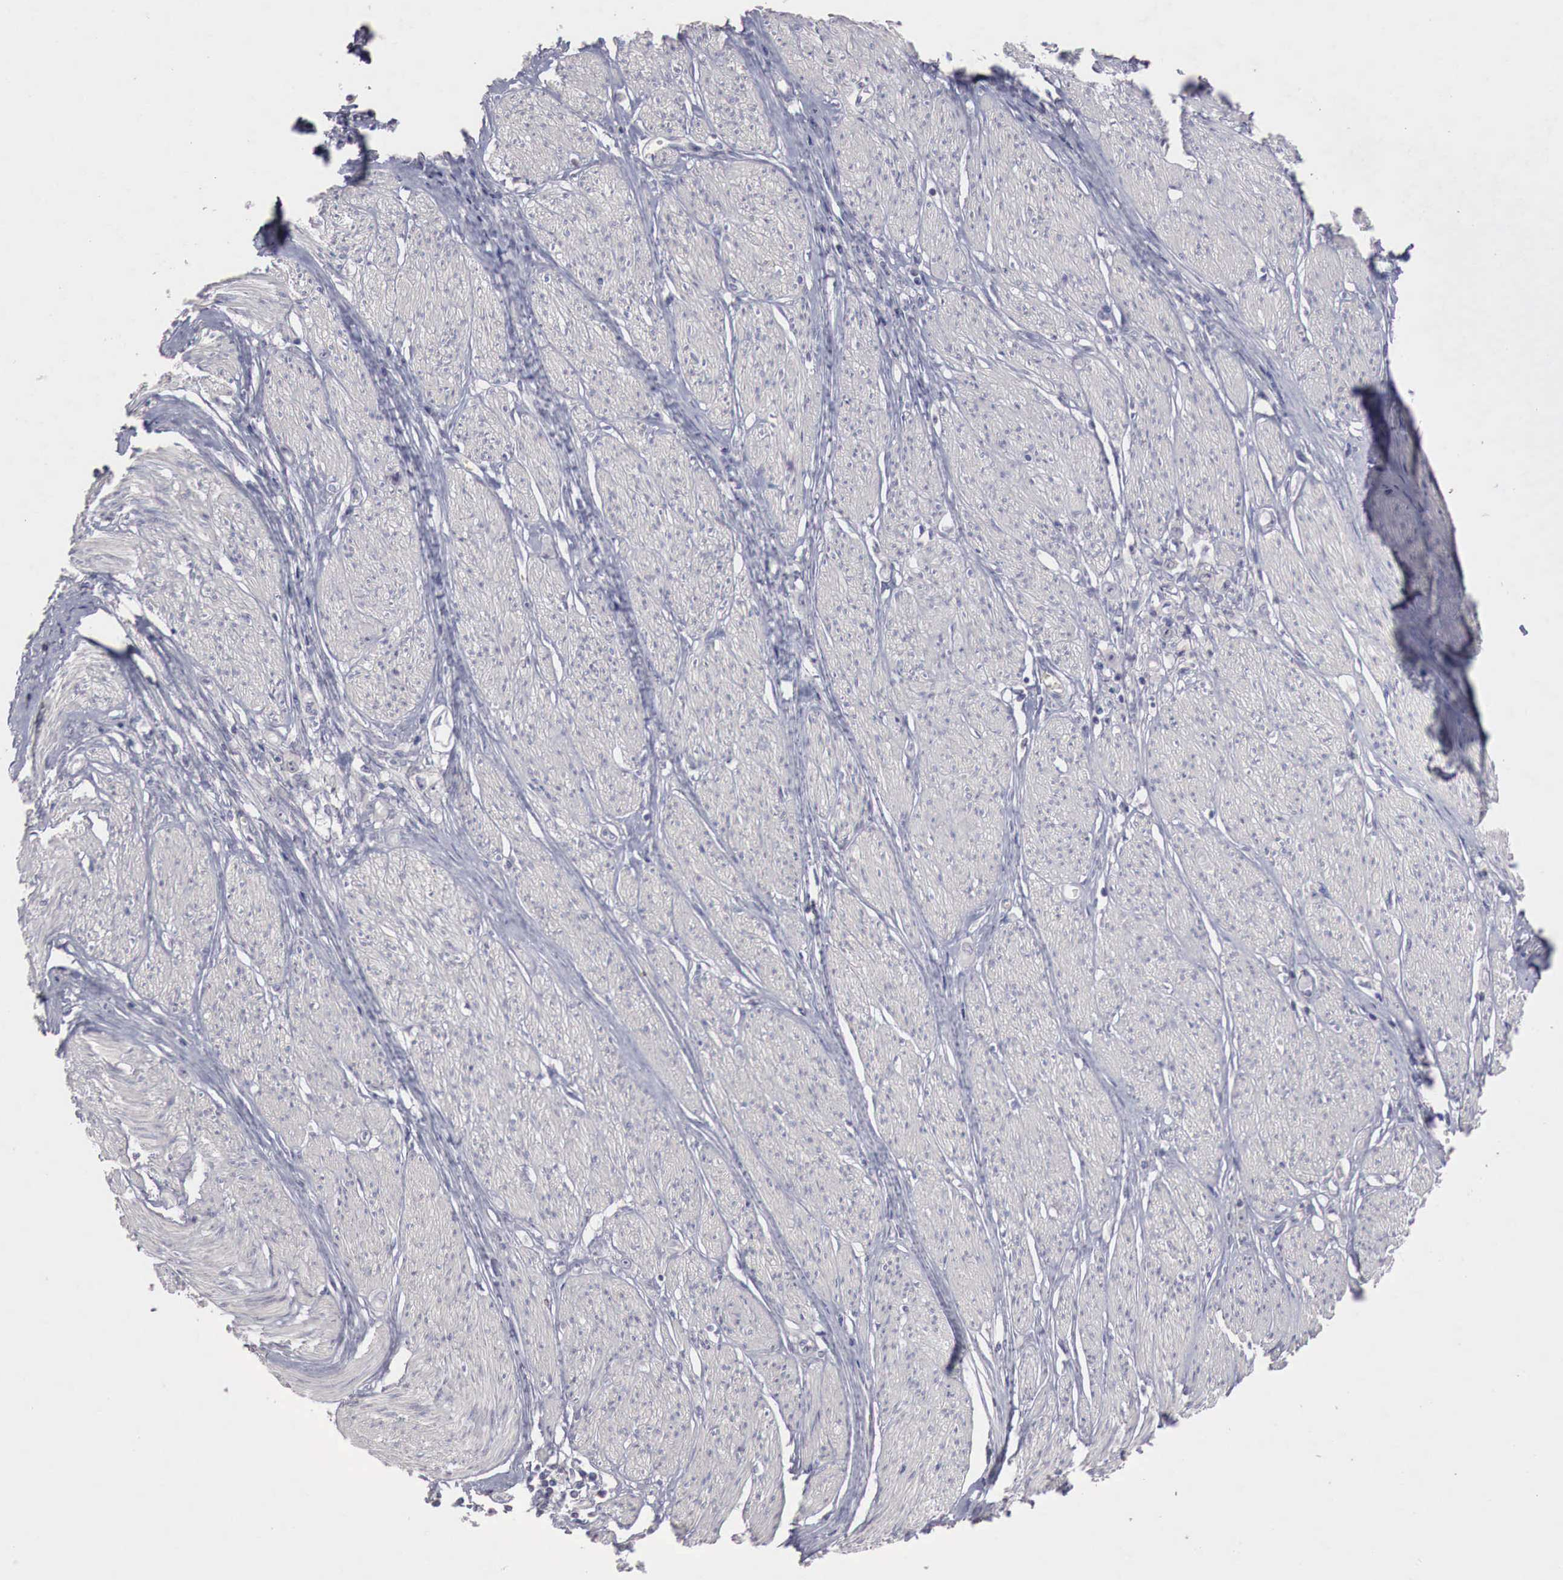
{"staining": {"intensity": "negative", "quantity": "none", "location": "none"}, "tissue": "stomach cancer", "cell_type": "Tumor cells", "image_type": "cancer", "snomed": [{"axis": "morphology", "description": "Adenocarcinoma, NOS"}, {"axis": "topography", "description": "Stomach"}], "caption": "A high-resolution histopathology image shows IHC staining of stomach adenocarcinoma, which reveals no significant expression in tumor cells.", "gene": "GATA1", "patient": {"sex": "male", "age": 72}}